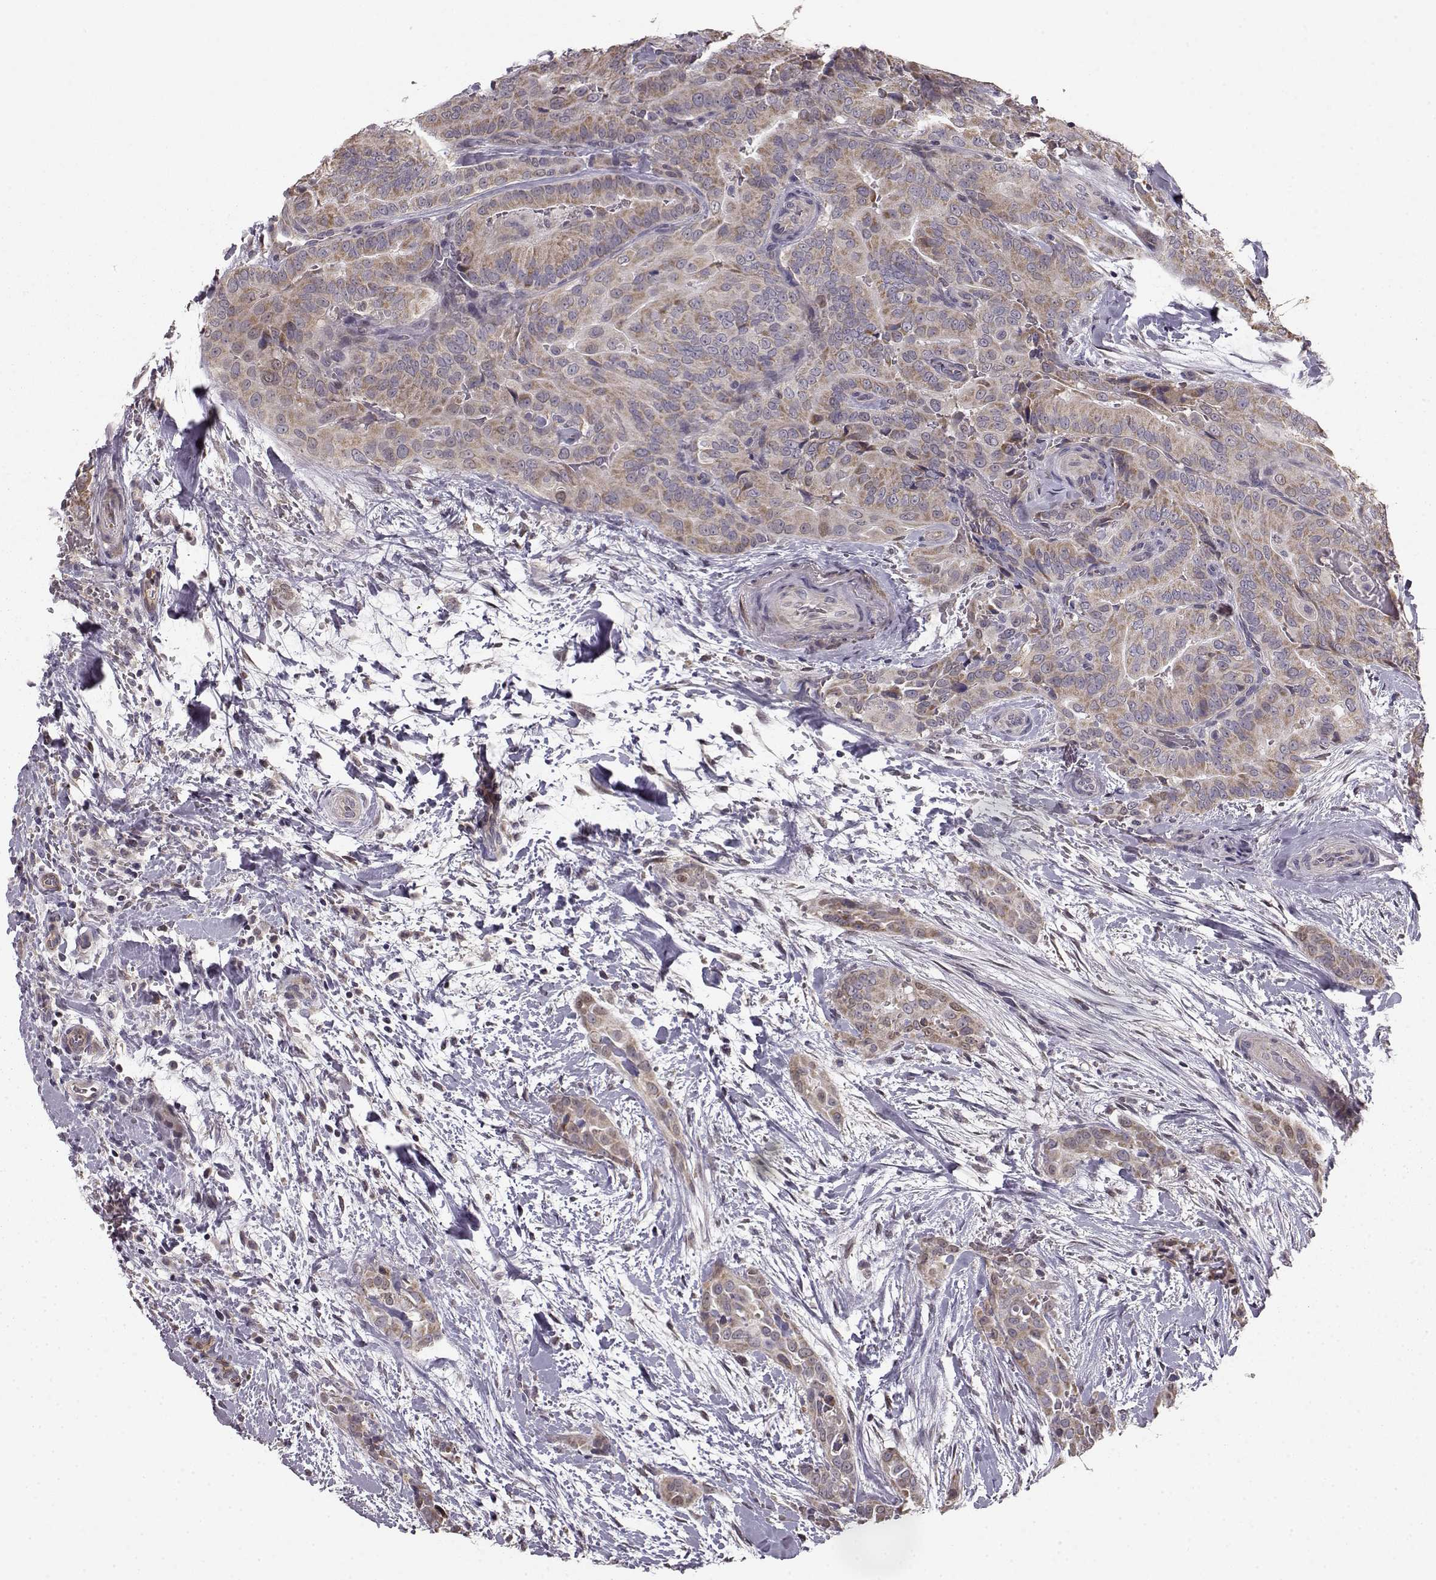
{"staining": {"intensity": "weak", "quantity": ">75%", "location": "cytoplasmic/membranous"}, "tissue": "thyroid cancer", "cell_type": "Tumor cells", "image_type": "cancer", "snomed": [{"axis": "morphology", "description": "Papillary adenocarcinoma, NOS"}, {"axis": "topography", "description": "Thyroid gland"}], "caption": "Thyroid cancer (papillary adenocarcinoma) stained with immunohistochemistry (IHC) demonstrates weak cytoplasmic/membranous expression in about >75% of tumor cells. (DAB (3,3'-diaminobenzidine) = brown stain, brightfield microscopy at high magnification).", "gene": "BACH2", "patient": {"sex": "male", "age": 61}}